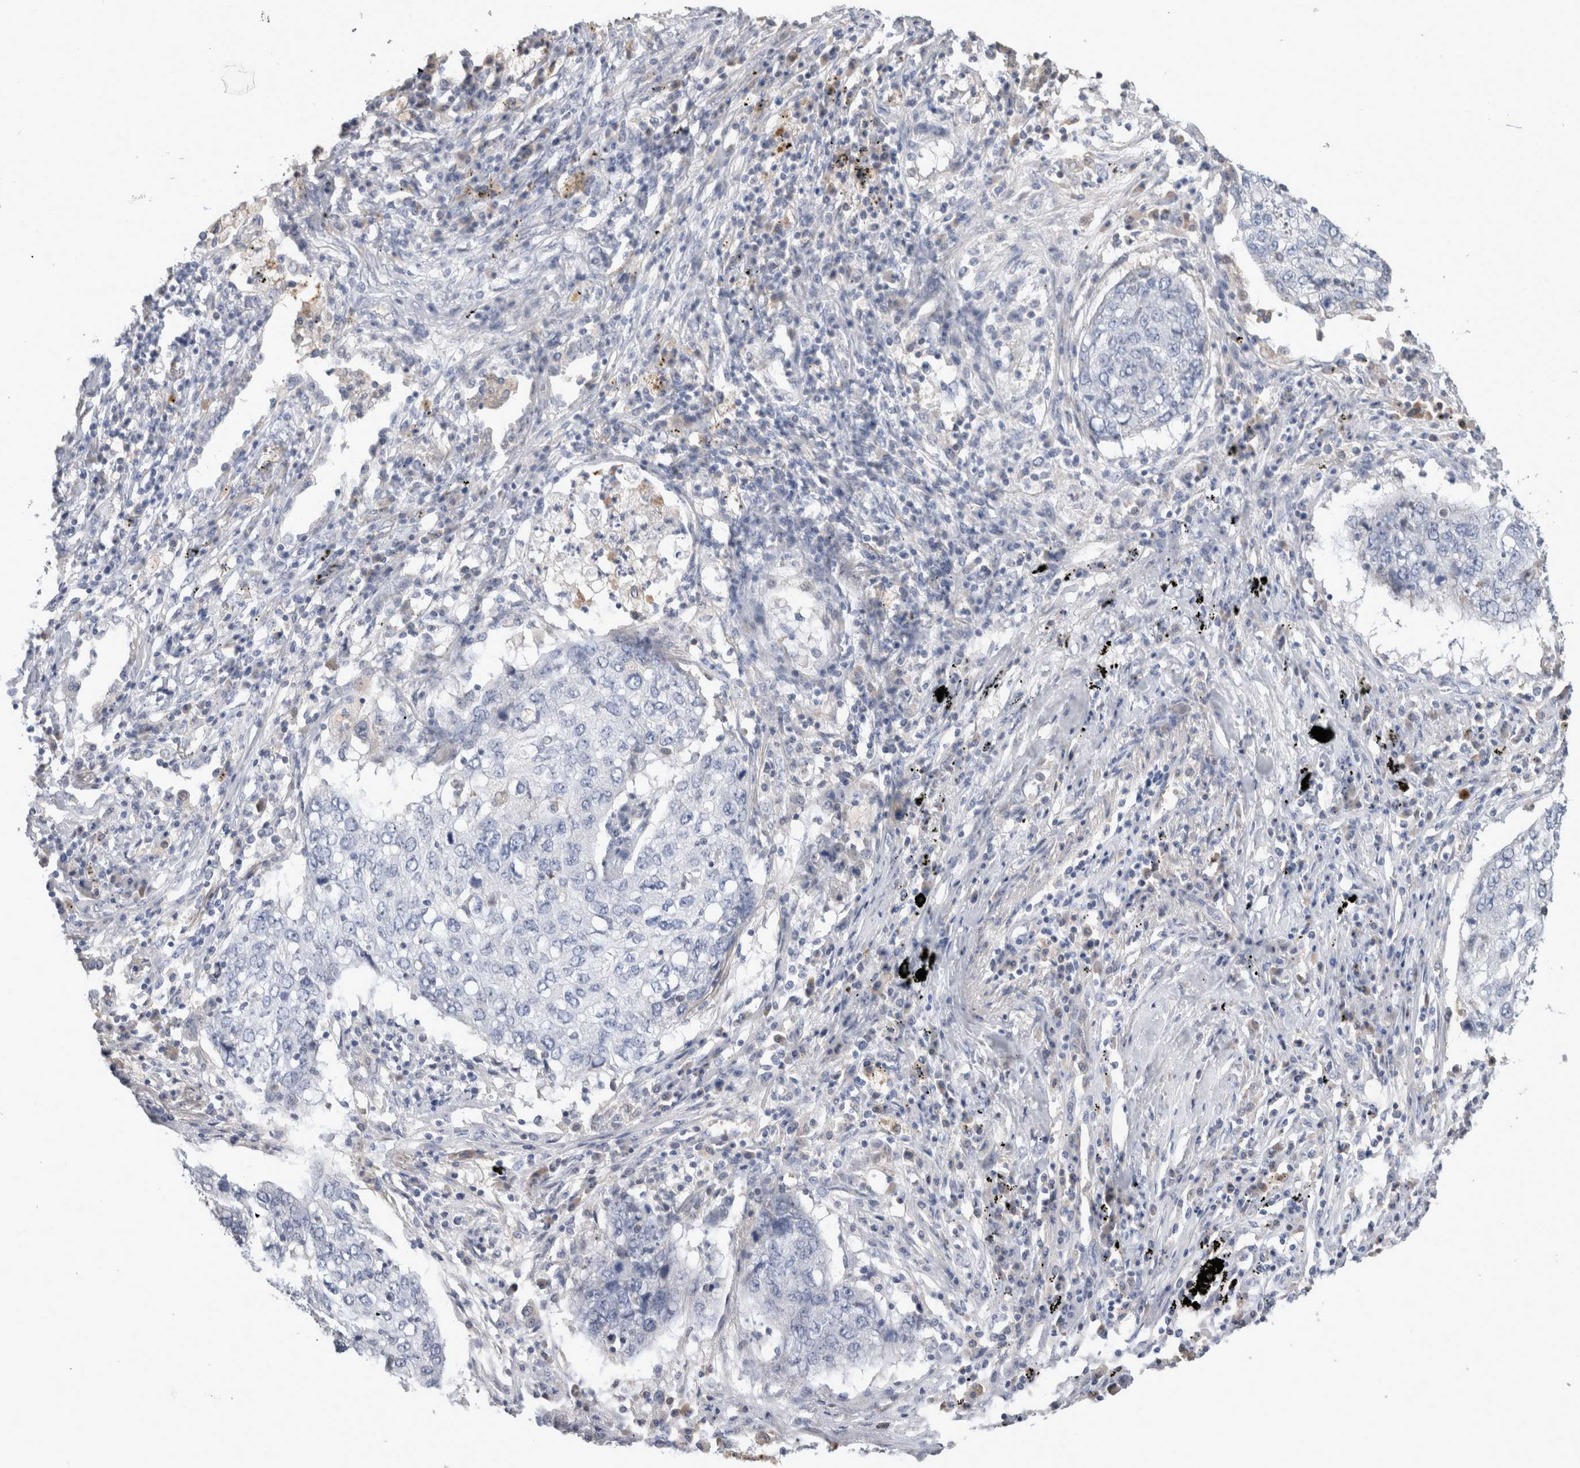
{"staining": {"intensity": "negative", "quantity": "none", "location": "none"}, "tissue": "lung cancer", "cell_type": "Tumor cells", "image_type": "cancer", "snomed": [{"axis": "morphology", "description": "Squamous cell carcinoma, NOS"}, {"axis": "topography", "description": "Lung"}], "caption": "Photomicrograph shows no protein positivity in tumor cells of lung cancer (squamous cell carcinoma) tissue.", "gene": "SCGB1A1", "patient": {"sex": "female", "age": 63}}